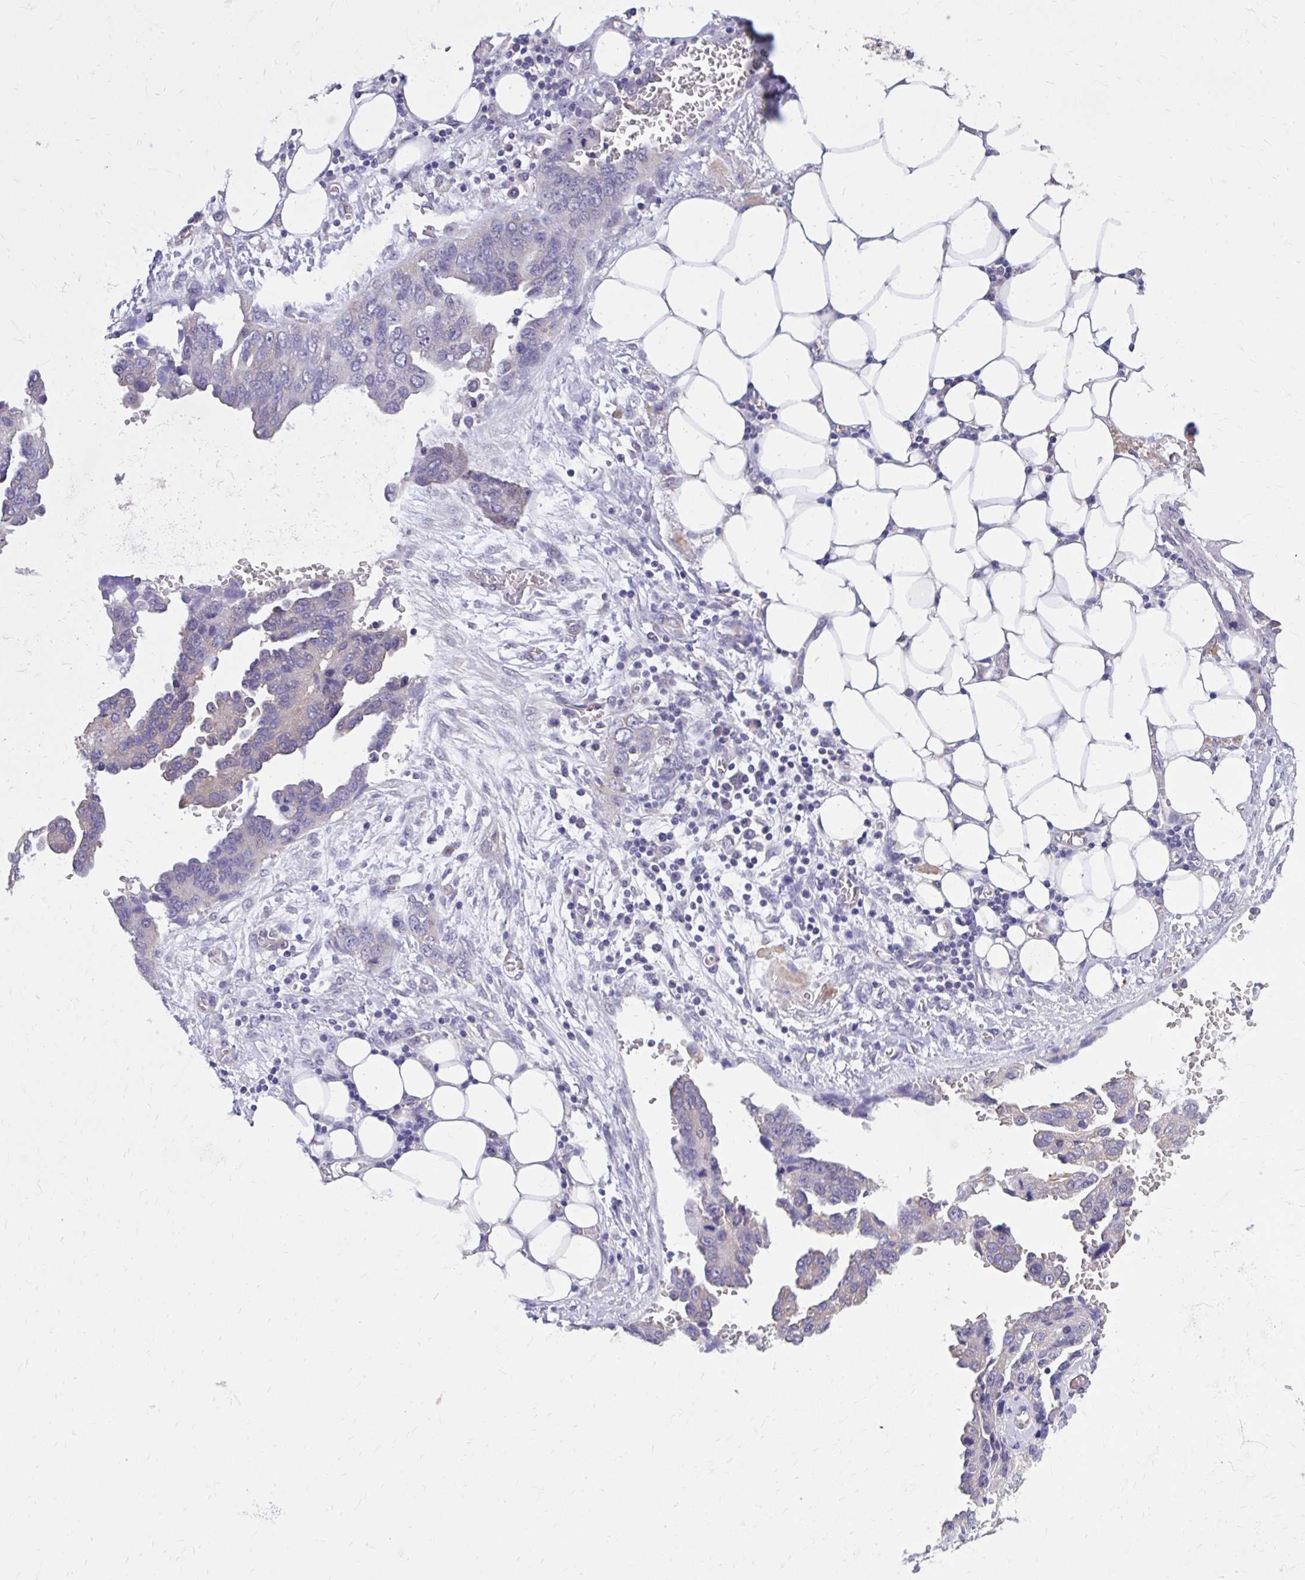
{"staining": {"intensity": "negative", "quantity": "none", "location": "none"}, "tissue": "ovarian cancer", "cell_type": "Tumor cells", "image_type": "cancer", "snomed": [{"axis": "morphology", "description": "Cystadenocarcinoma, serous, NOS"}, {"axis": "topography", "description": "Ovary"}], "caption": "IHC micrograph of neoplastic tissue: human ovarian cancer stained with DAB displays no significant protein positivity in tumor cells.", "gene": "EPB41L1", "patient": {"sex": "female", "age": 75}}